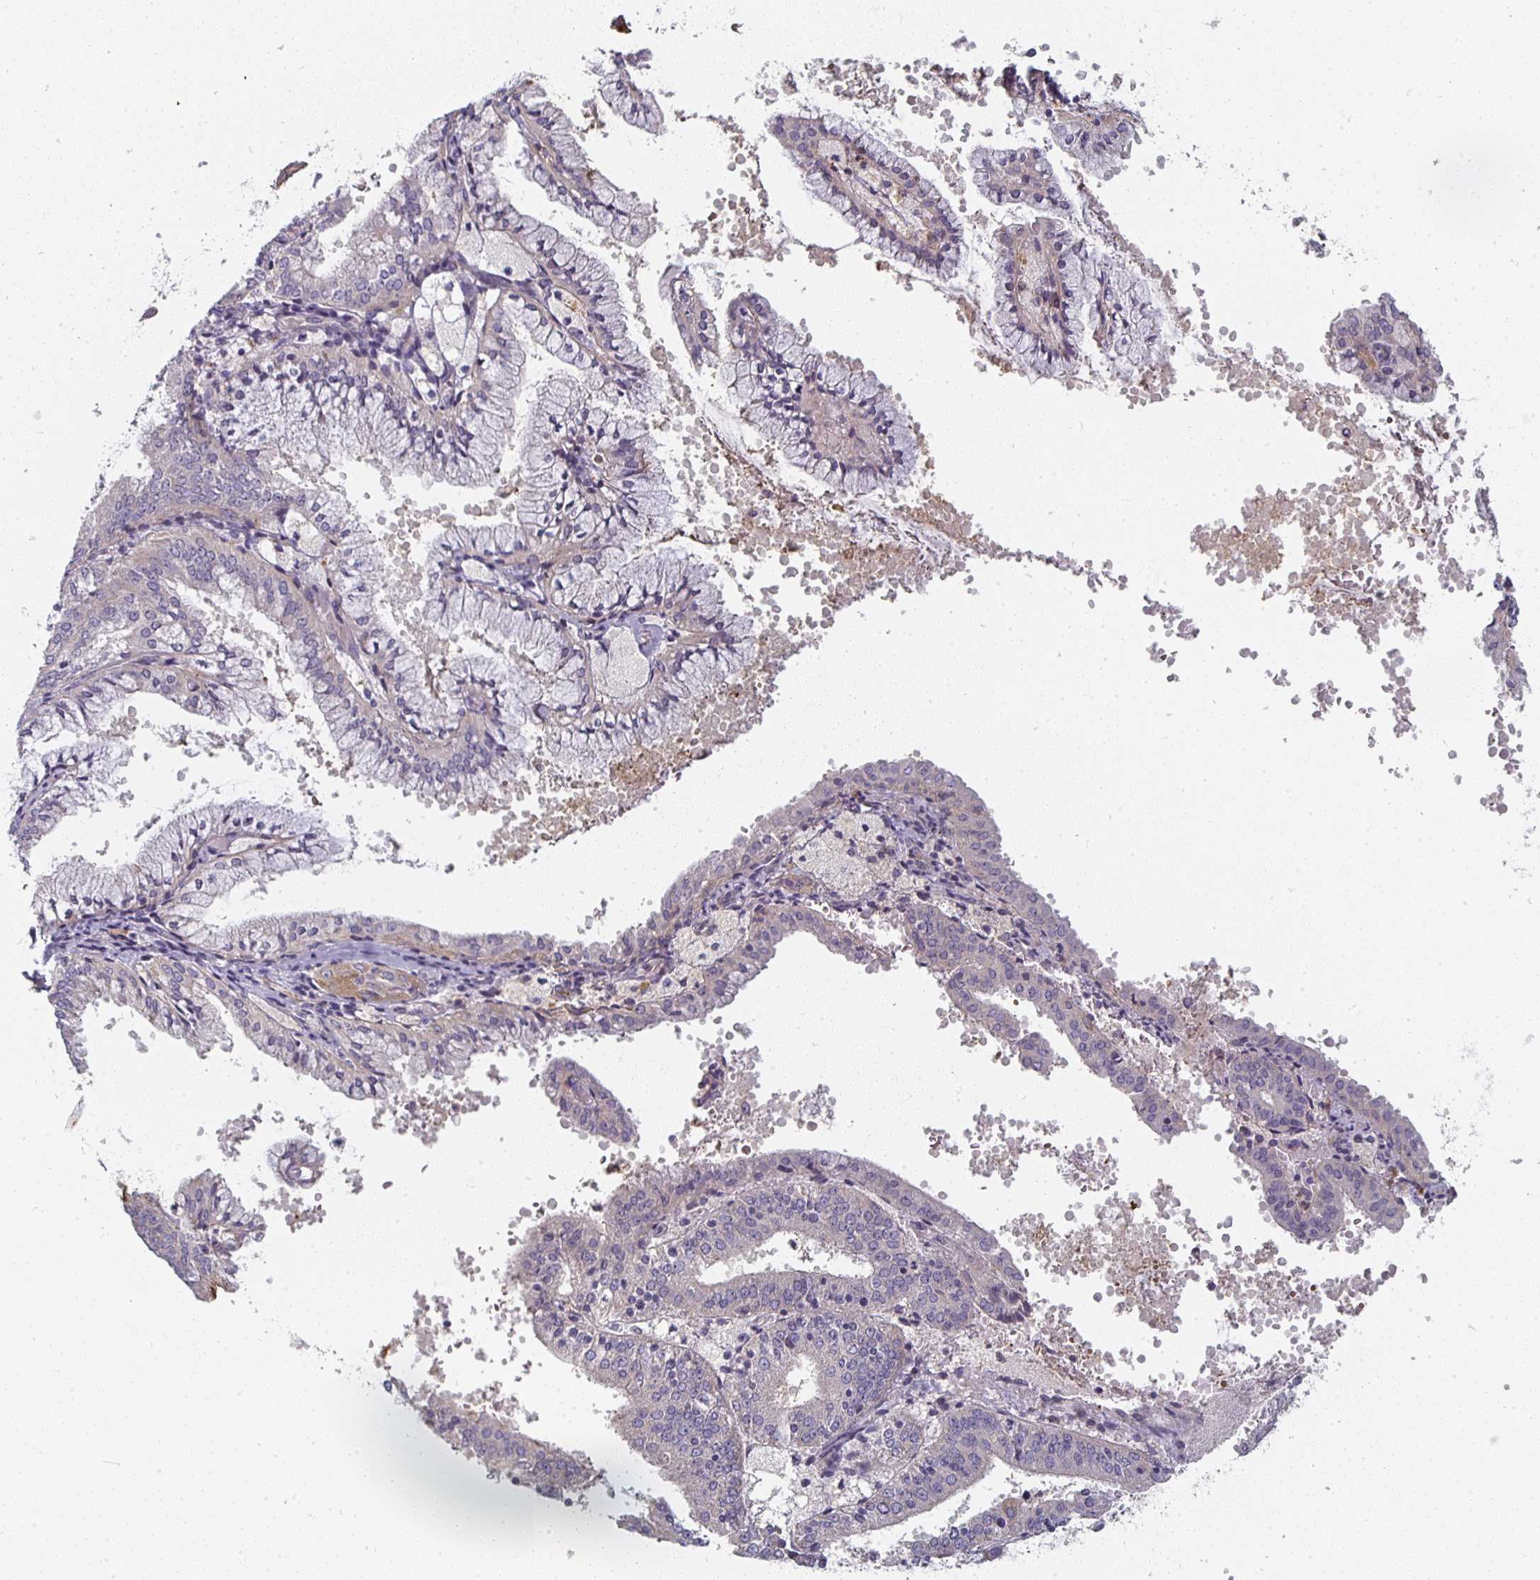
{"staining": {"intensity": "weak", "quantity": "<25%", "location": "cytoplasmic/membranous"}, "tissue": "endometrial cancer", "cell_type": "Tumor cells", "image_type": "cancer", "snomed": [{"axis": "morphology", "description": "Adenocarcinoma, NOS"}, {"axis": "topography", "description": "Endometrium"}], "caption": "Tumor cells show no significant protein positivity in endometrial adenocarcinoma.", "gene": "CTHRC1", "patient": {"sex": "female", "age": 63}}